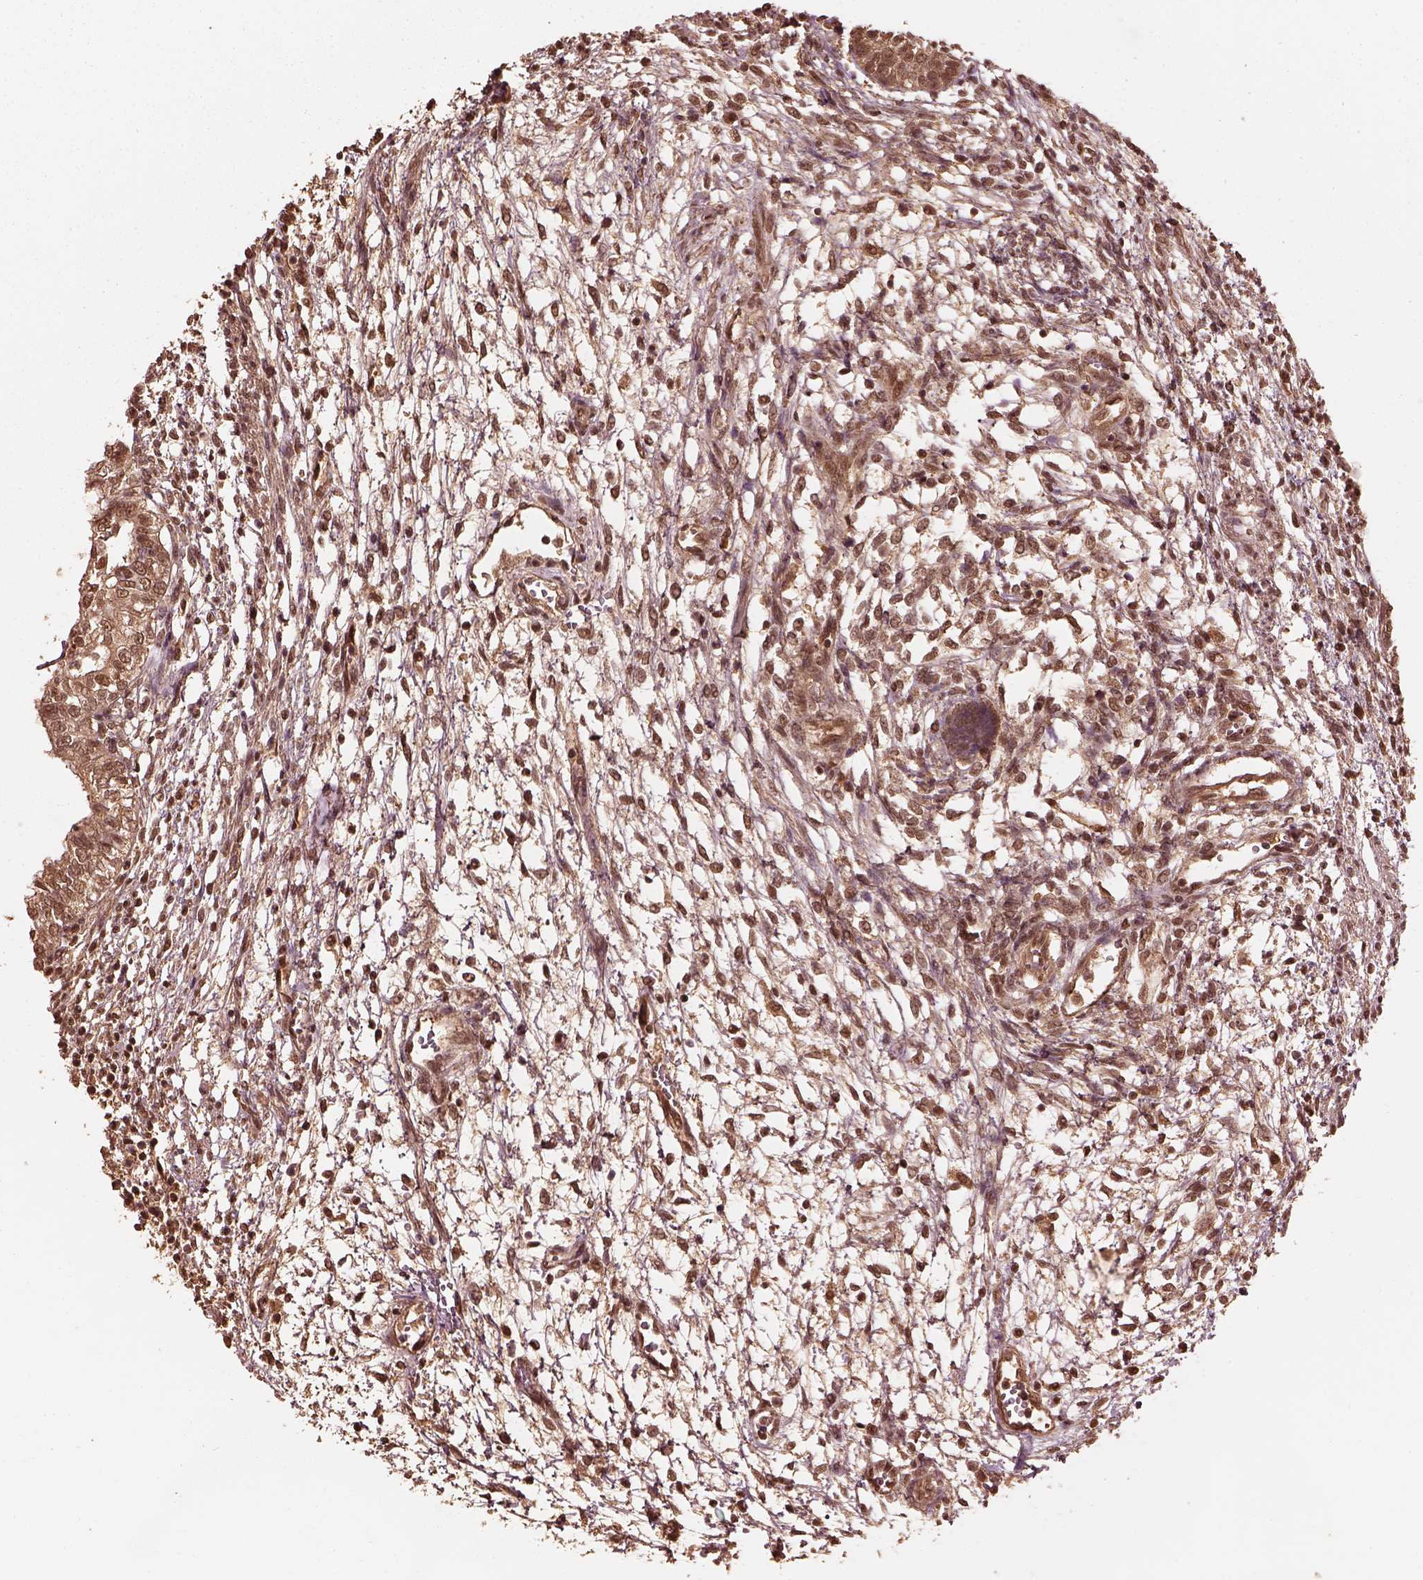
{"staining": {"intensity": "moderate", "quantity": ">75%", "location": "cytoplasmic/membranous,nuclear"}, "tissue": "testis cancer", "cell_type": "Tumor cells", "image_type": "cancer", "snomed": [{"axis": "morphology", "description": "Carcinoma, Embryonal, NOS"}, {"axis": "topography", "description": "Testis"}], "caption": "DAB (3,3'-diaminobenzidine) immunohistochemical staining of testis embryonal carcinoma shows moderate cytoplasmic/membranous and nuclear protein expression in approximately >75% of tumor cells.", "gene": "PSMC5", "patient": {"sex": "male", "age": 37}}